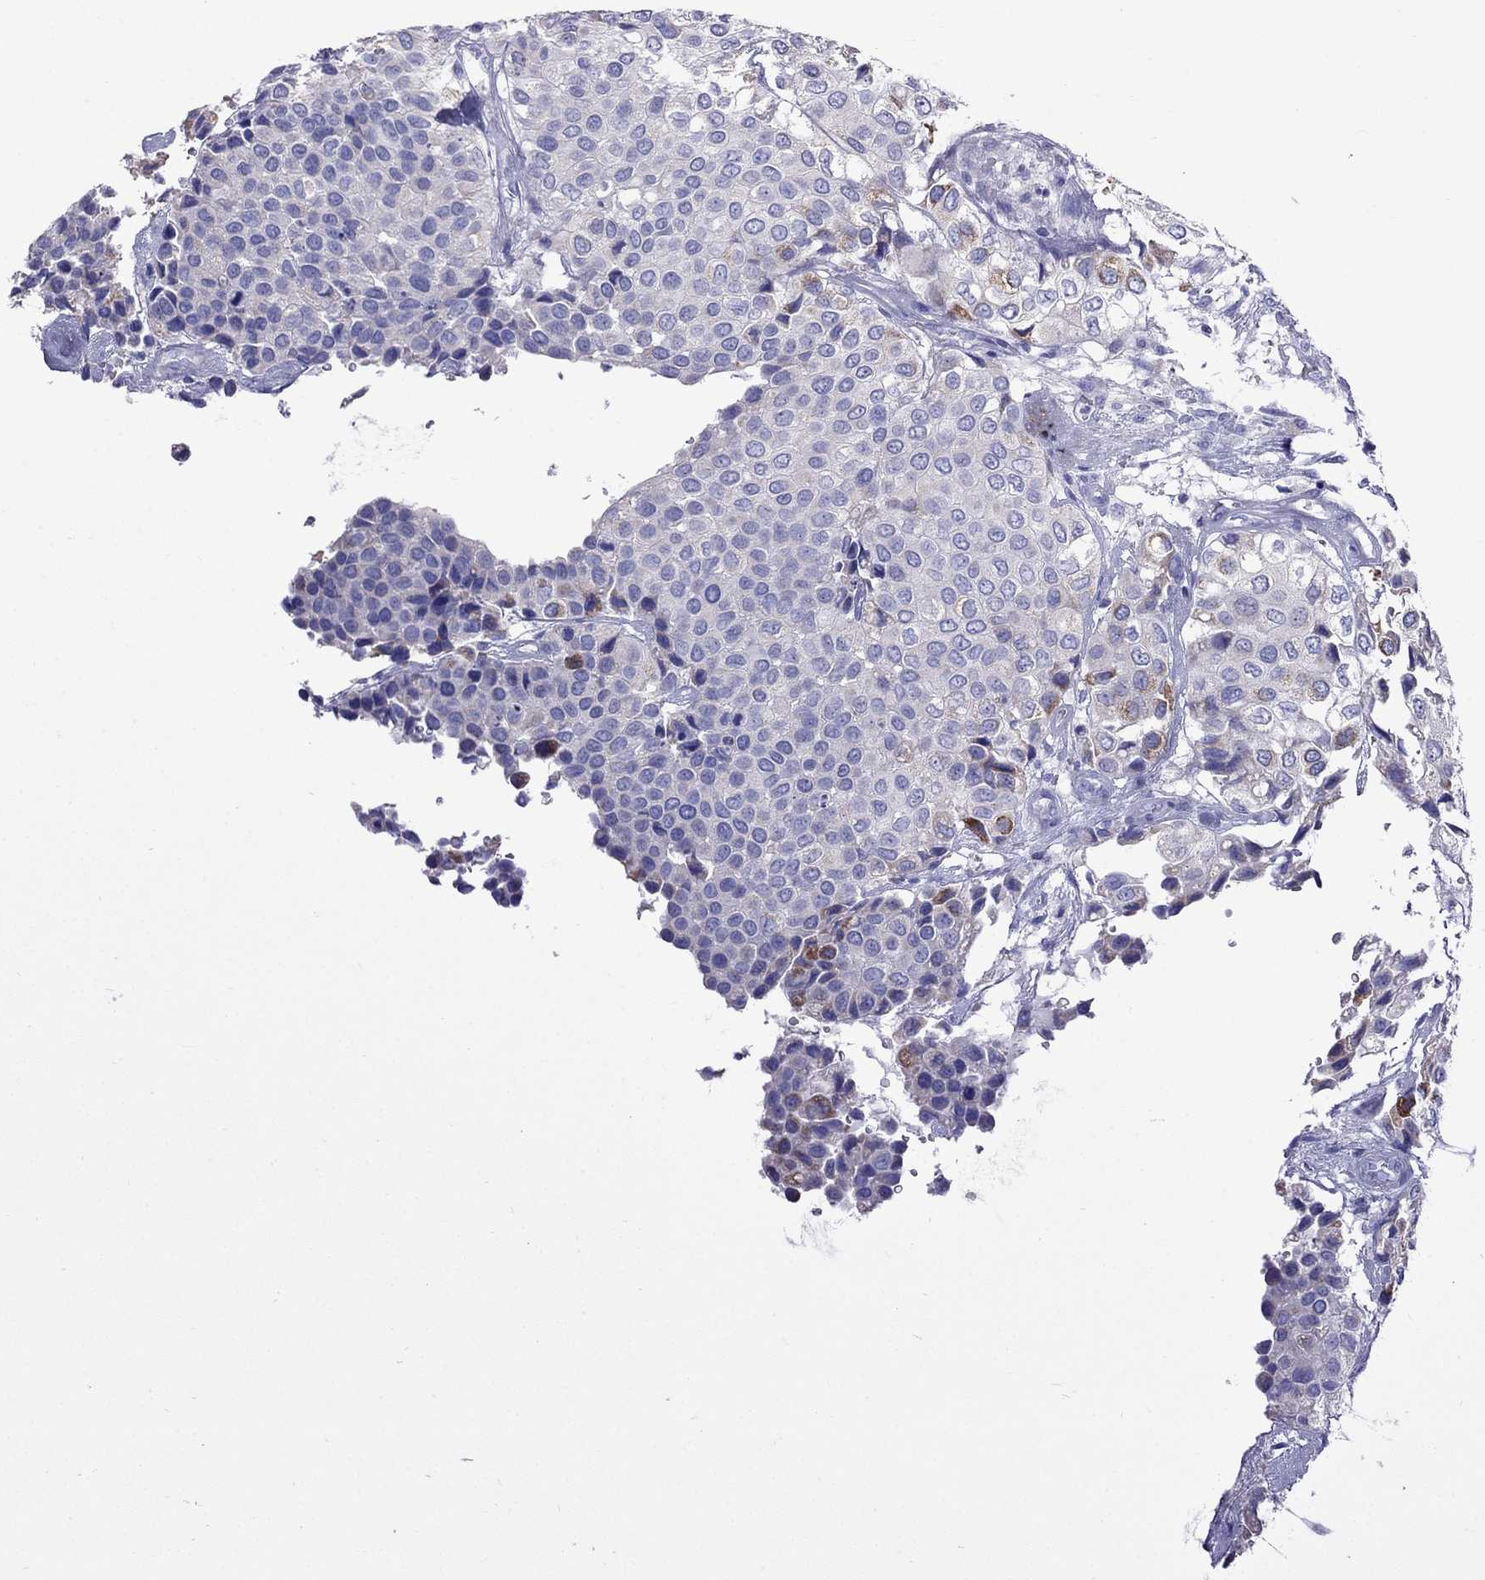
{"staining": {"intensity": "negative", "quantity": "none", "location": "none"}, "tissue": "urothelial cancer", "cell_type": "Tumor cells", "image_type": "cancer", "snomed": [{"axis": "morphology", "description": "Urothelial carcinoma, High grade"}, {"axis": "topography", "description": "Urinary bladder"}], "caption": "The immunohistochemistry (IHC) photomicrograph has no significant expression in tumor cells of urothelial cancer tissue.", "gene": "TDRD1", "patient": {"sex": "male", "age": 73}}